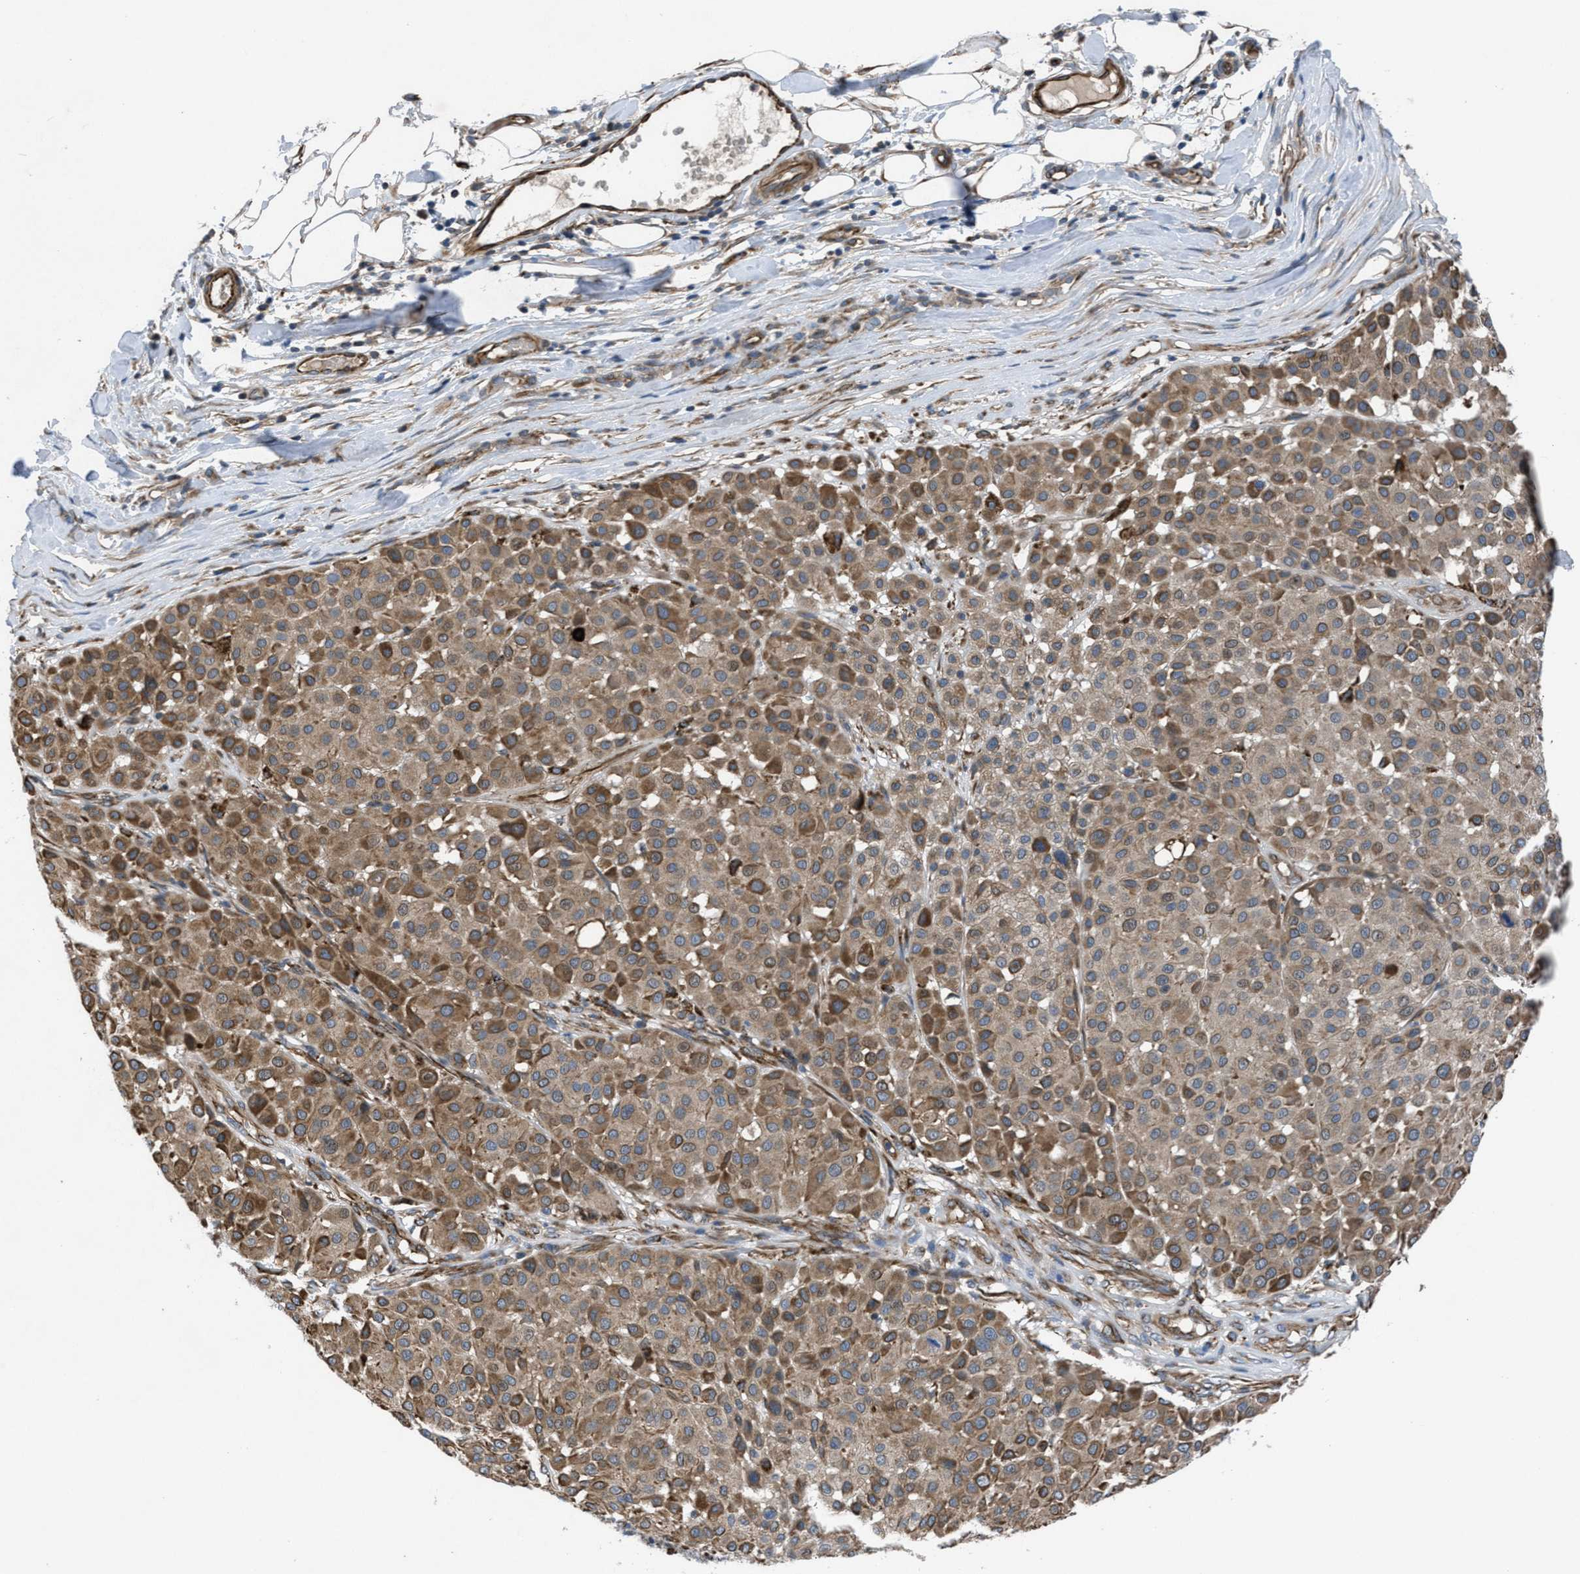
{"staining": {"intensity": "weak", "quantity": ">75%", "location": "cytoplasmic/membranous"}, "tissue": "melanoma", "cell_type": "Tumor cells", "image_type": "cancer", "snomed": [{"axis": "morphology", "description": "Malignant melanoma, Metastatic site"}, {"axis": "topography", "description": "Soft tissue"}], "caption": "Melanoma was stained to show a protein in brown. There is low levels of weak cytoplasmic/membranous staining in about >75% of tumor cells. (Stains: DAB in brown, nuclei in blue, Microscopy: brightfield microscopy at high magnification).", "gene": "SLC6A9", "patient": {"sex": "male", "age": 41}}